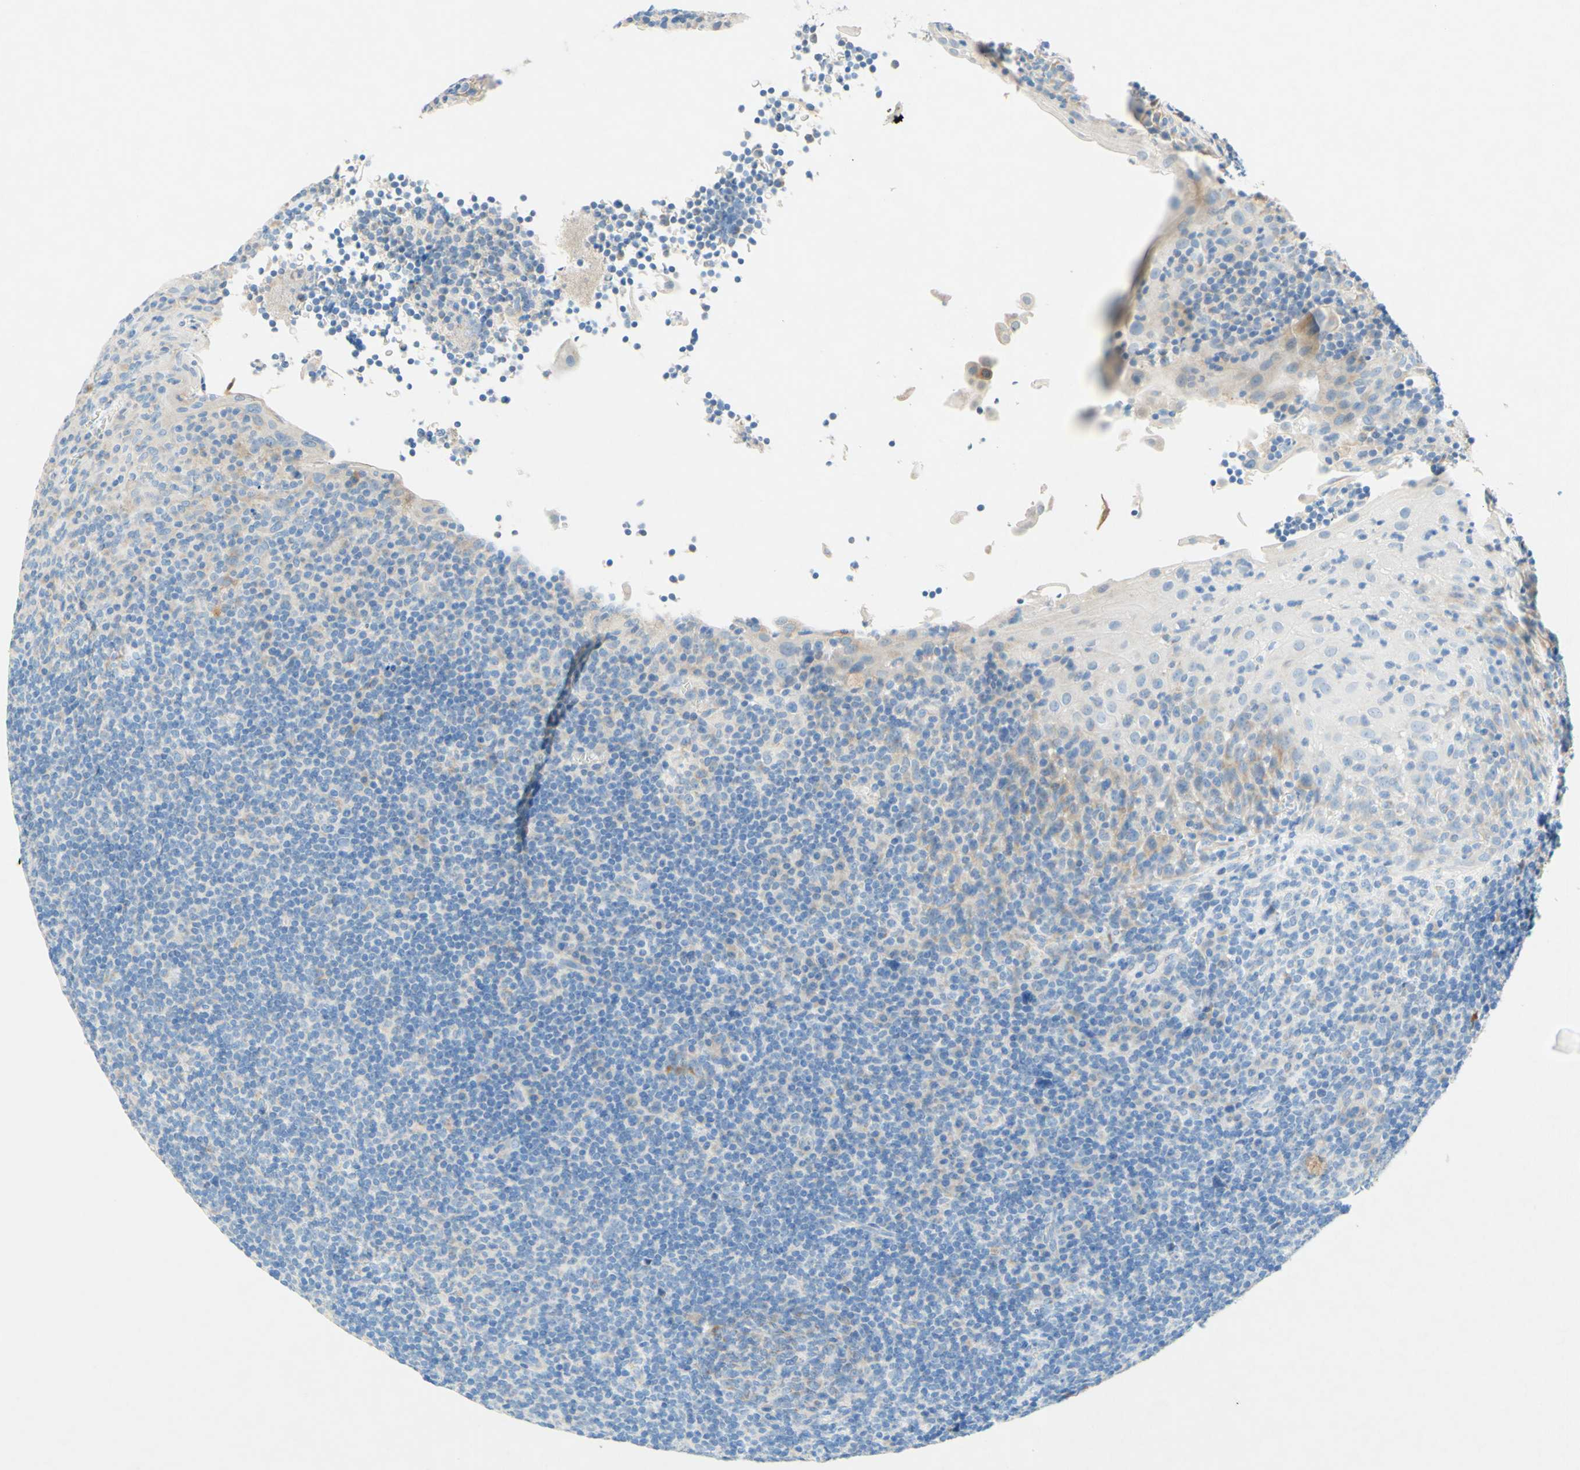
{"staining": {"intensity": "negative", "quantity": "none", "location": "none"}, "tissue": "tonsil", "cell_type": "Germinal center cells", "image_type": "normal", "snomed": [{"axis": "morphology", "description": "Normal tissue, NOS"}, {"axis": "topography", "description": "Tonsil"}], "caption": "This is an immunohistochemistry histopathology image of benign human tonsil. There is no expression in germinal center cells.", "gene": "SLC46A1", "patient": {"sex": "female", "age": 40}}